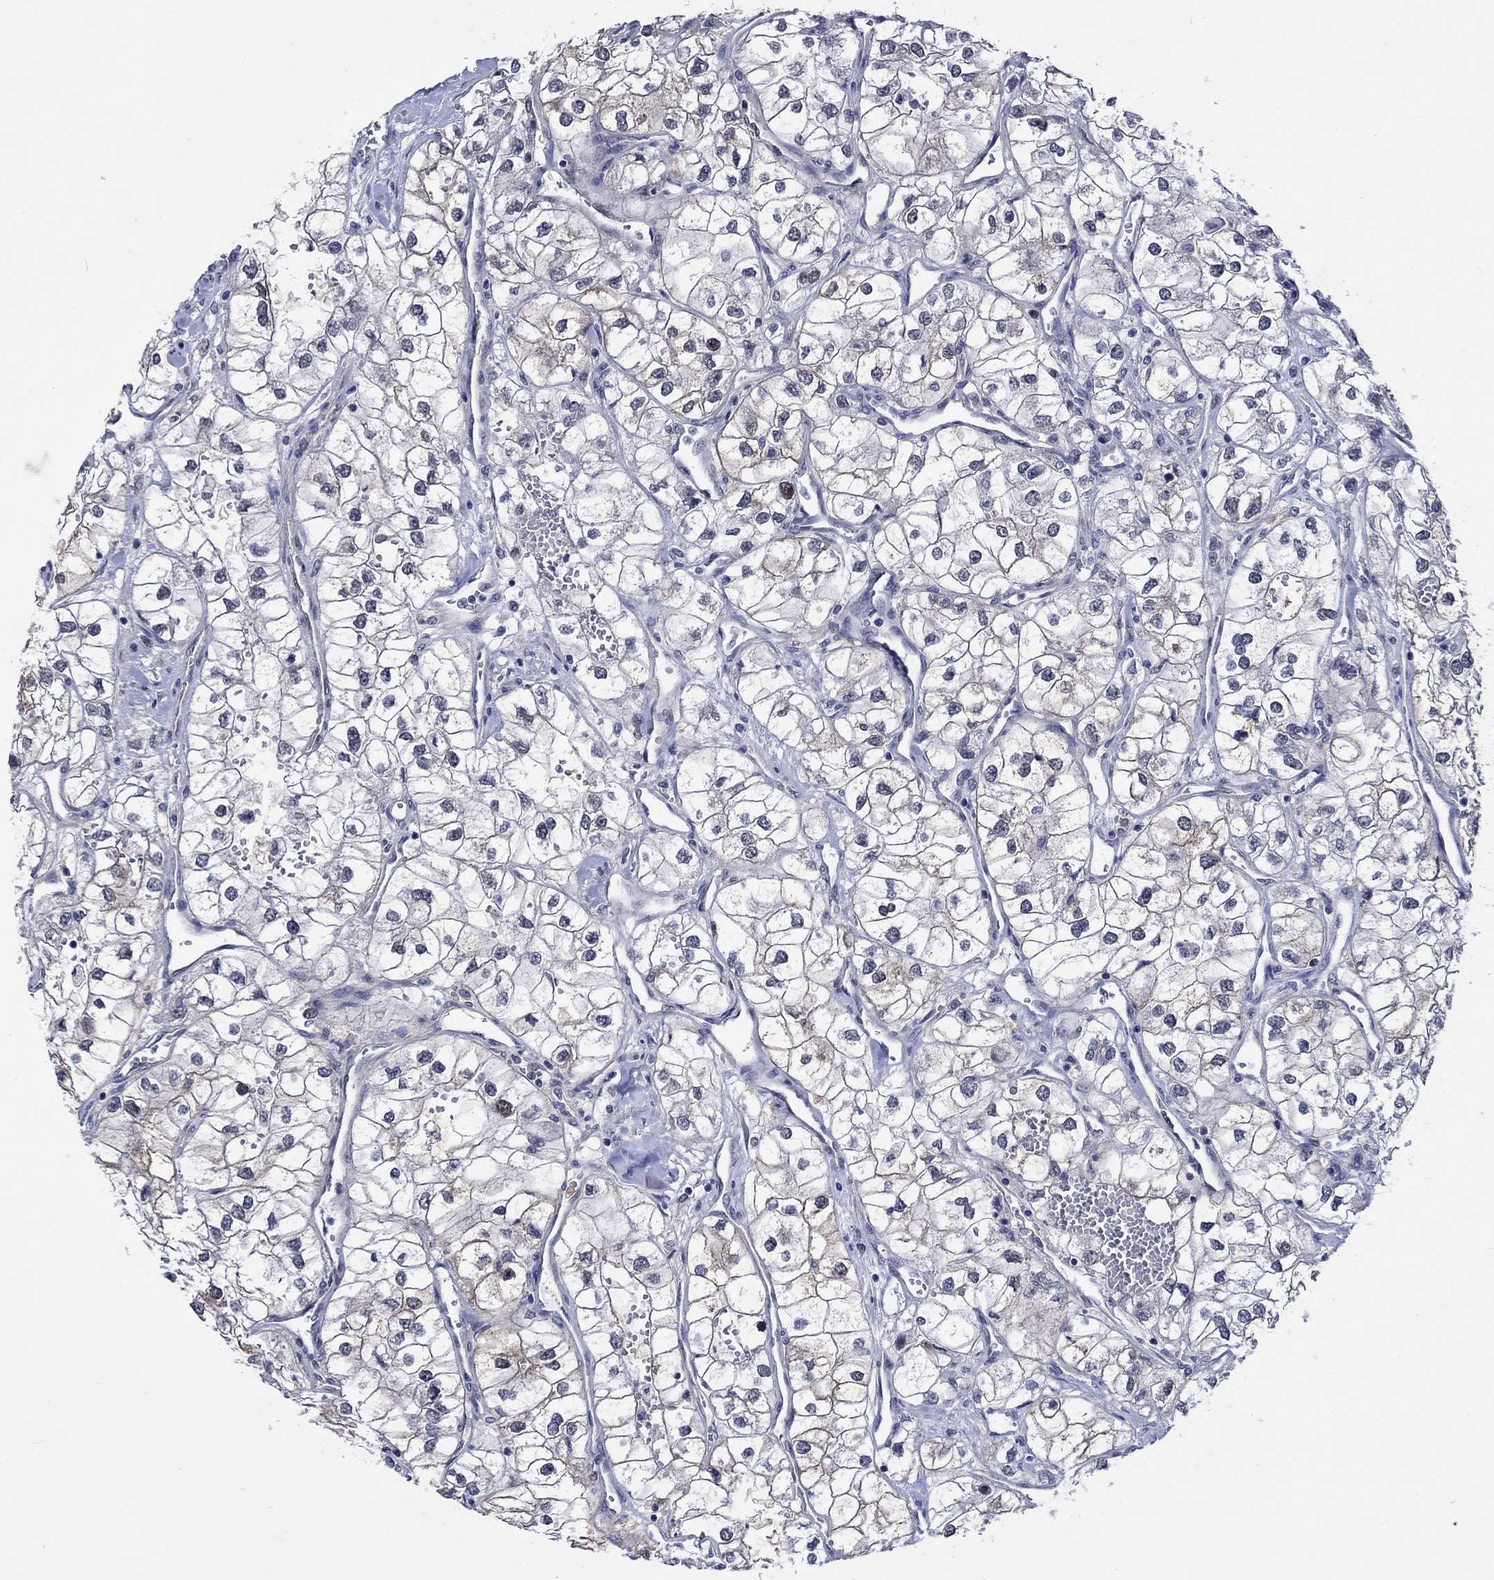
{"staining": {"intensity": "negative", "quantity": "none", "location": "none"}, "tissue": "renal cancer", "cell_type": "Tumor cells", "image_type": "cancer", "snomed": [{"axis": "morphology", "description": "Adenocarcinoma, NOS"}, {"axis": "topography", "description": "Kidney"}], "caption": "This is a histopathology image of IHC staining of renal adenocarcinoma, which shows no expression in tumor cells. (Brightfield microscopy of DAB IHC at high magnification).", "gene": "E2F8", "patient": {"sex": "male", "age": 59}}